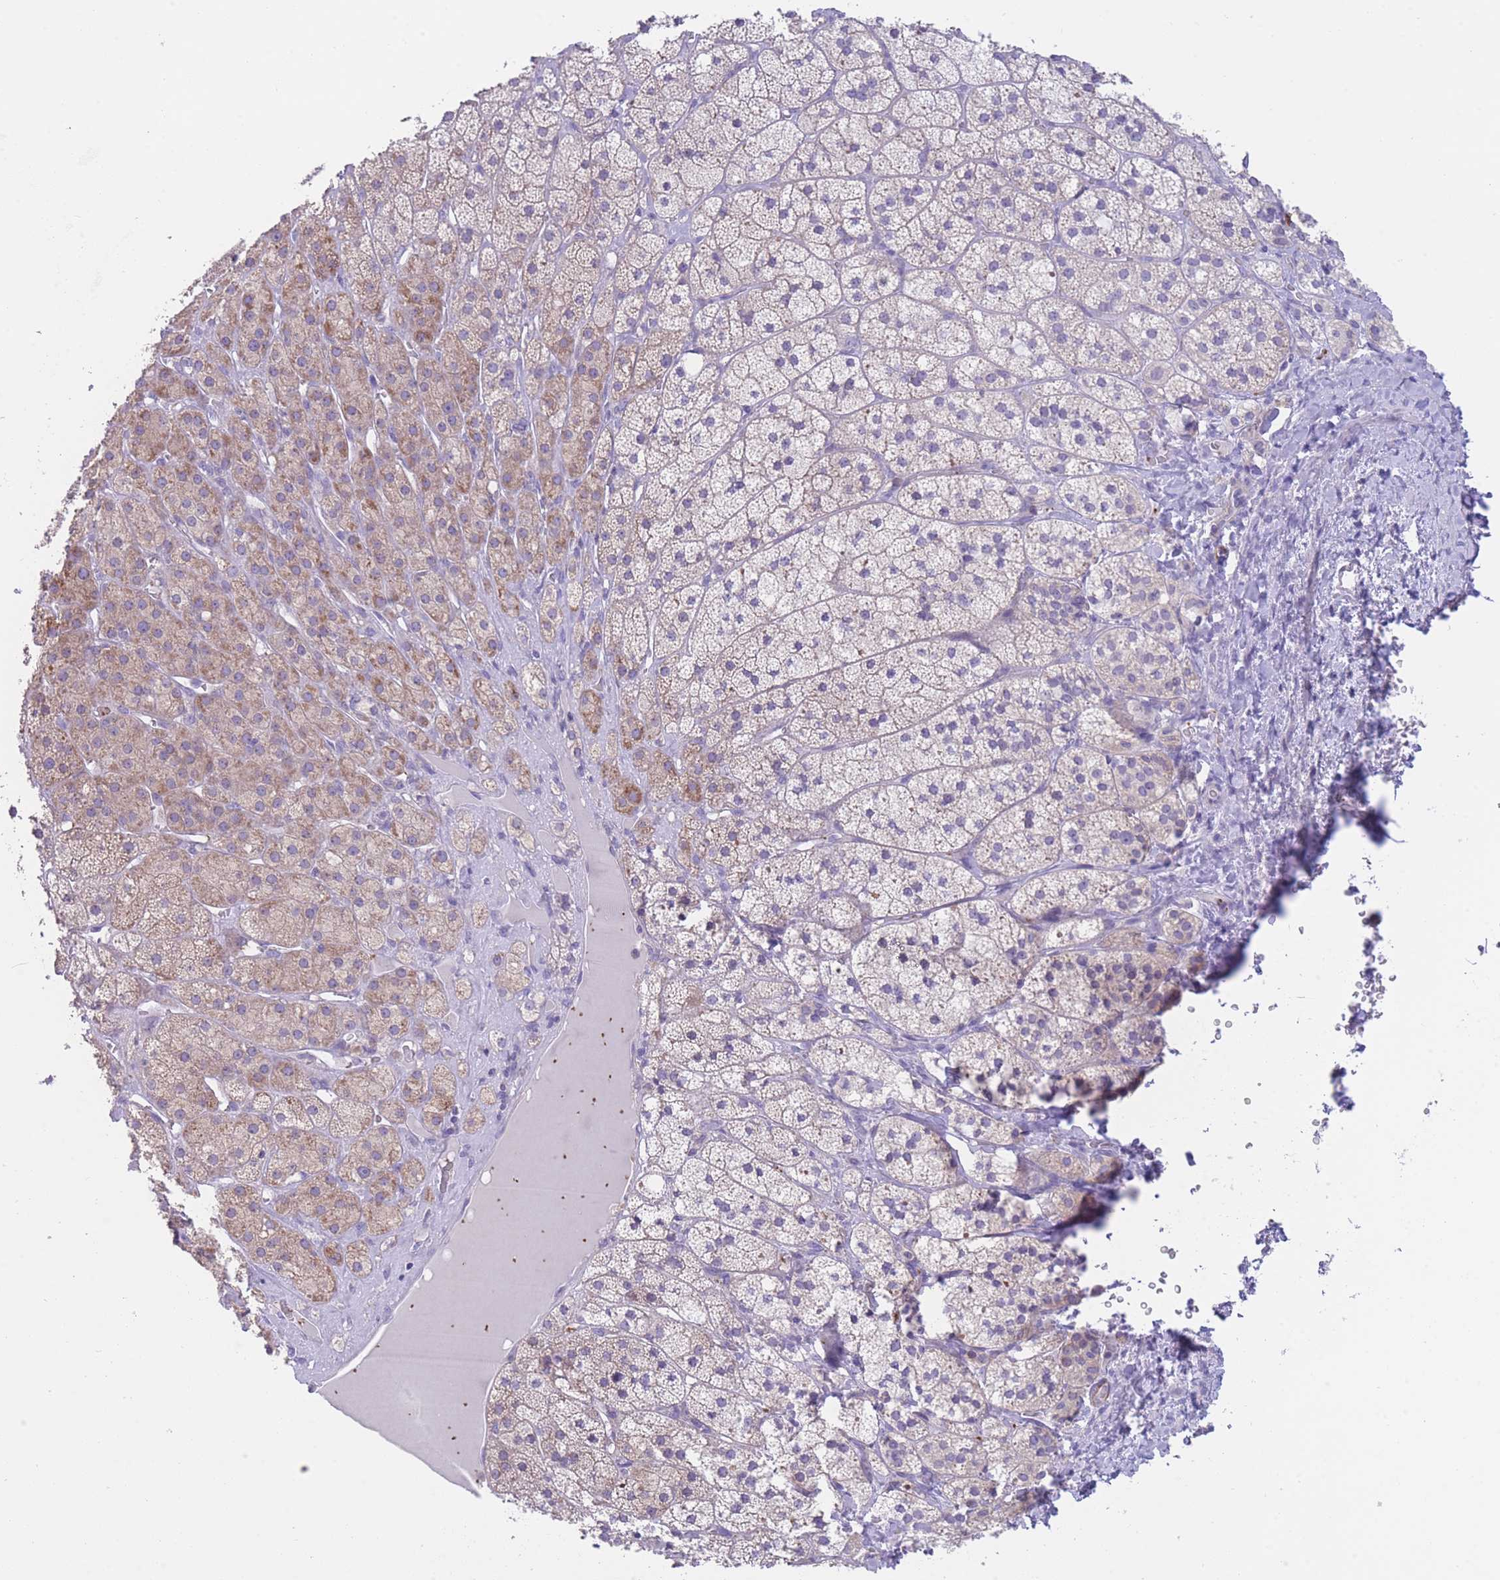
{"staining": {"intensity": "weak", "quantity": "25%-75%", "location": "cytoplasmic/membranous"}, "tissue": "adrenal gland", "cell_type": "Glandular cells", "image_type": "normal", "snomed": [{"axis": "morphology", "description": "Normal tissue, NOS"}, {"axis": "topography", "description": "Adrenal gland"}], "caption": "An immunohistochemistry (IHC) photomicrograph of benign tissue is shown. Protein staining in brown labels weak cytoplasmic/membranous positivity in adrenal gland within glandular cells. (DAB (3,3'-diaminobenzidine) IHC with brightfield microscopy, high magnification).", "gene": "ENSG00000289258", "patient": {"sex": "female", "age": 52}}